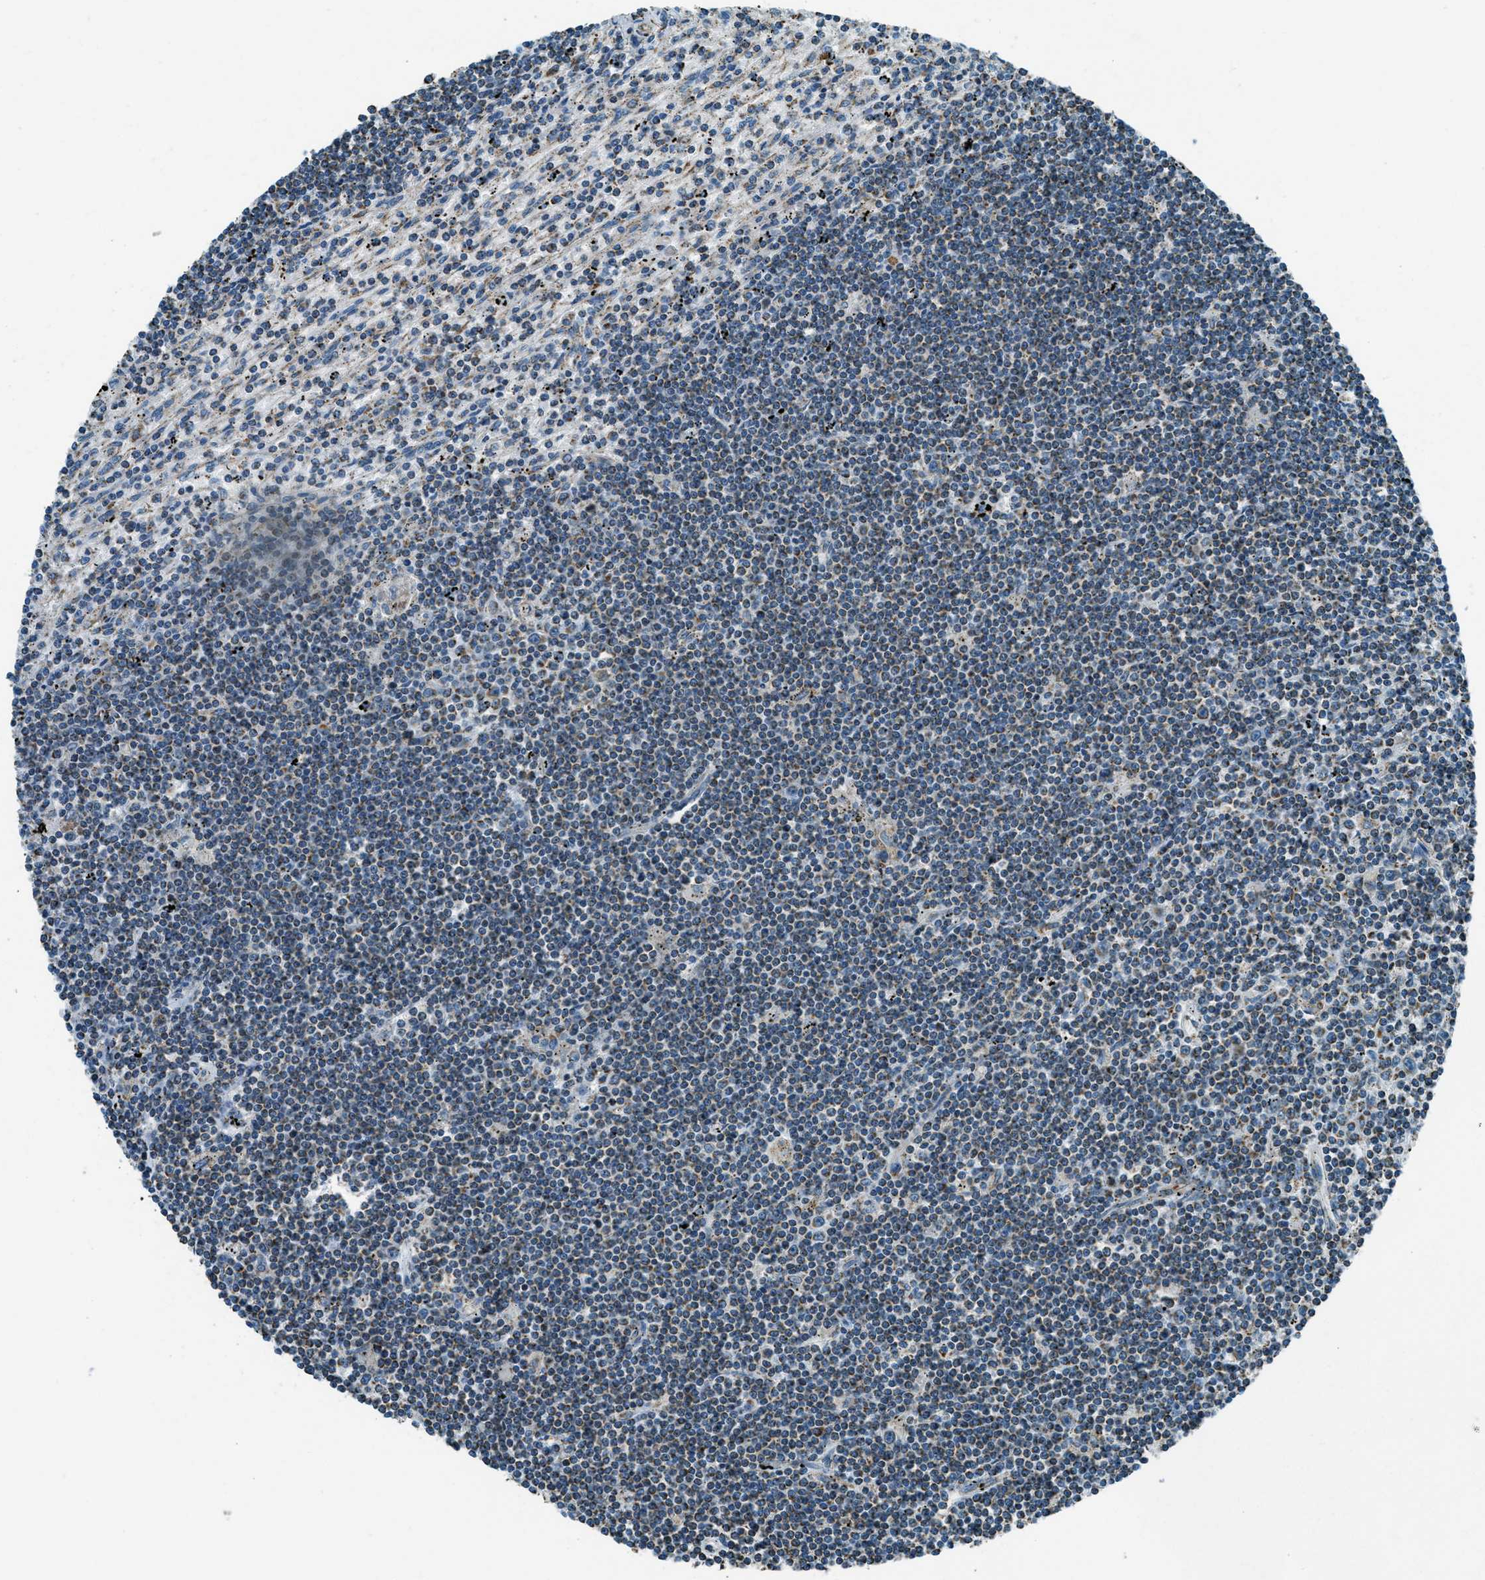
{"staining": {"intensity": "moderate", "quantity": "<25%", "location": "cytoplasmic/membranous"}, "tissue": "lymphoma", "cell_type": "Tumor cells", "image_type": "cancer", "snomed": [{"axis": "morphology", "description": "Malignant lymphoma, non-Hodgkin's type, Low grade"}, {"axis": "topography", "description": "Spleen"}], "caption": "Immunohistochemistry (IHC) histopathology image of neoplastic tissue: human lymphoma stained using immunohistochemistry displays low levels of moderate protein expression localized specifically in the cytoplasmic/membranous of tumor cells, appearing as a cytoplasmic/membranous brown color.", "gene": "CHST15", "patient": {"sex": "male", "age": 76}}